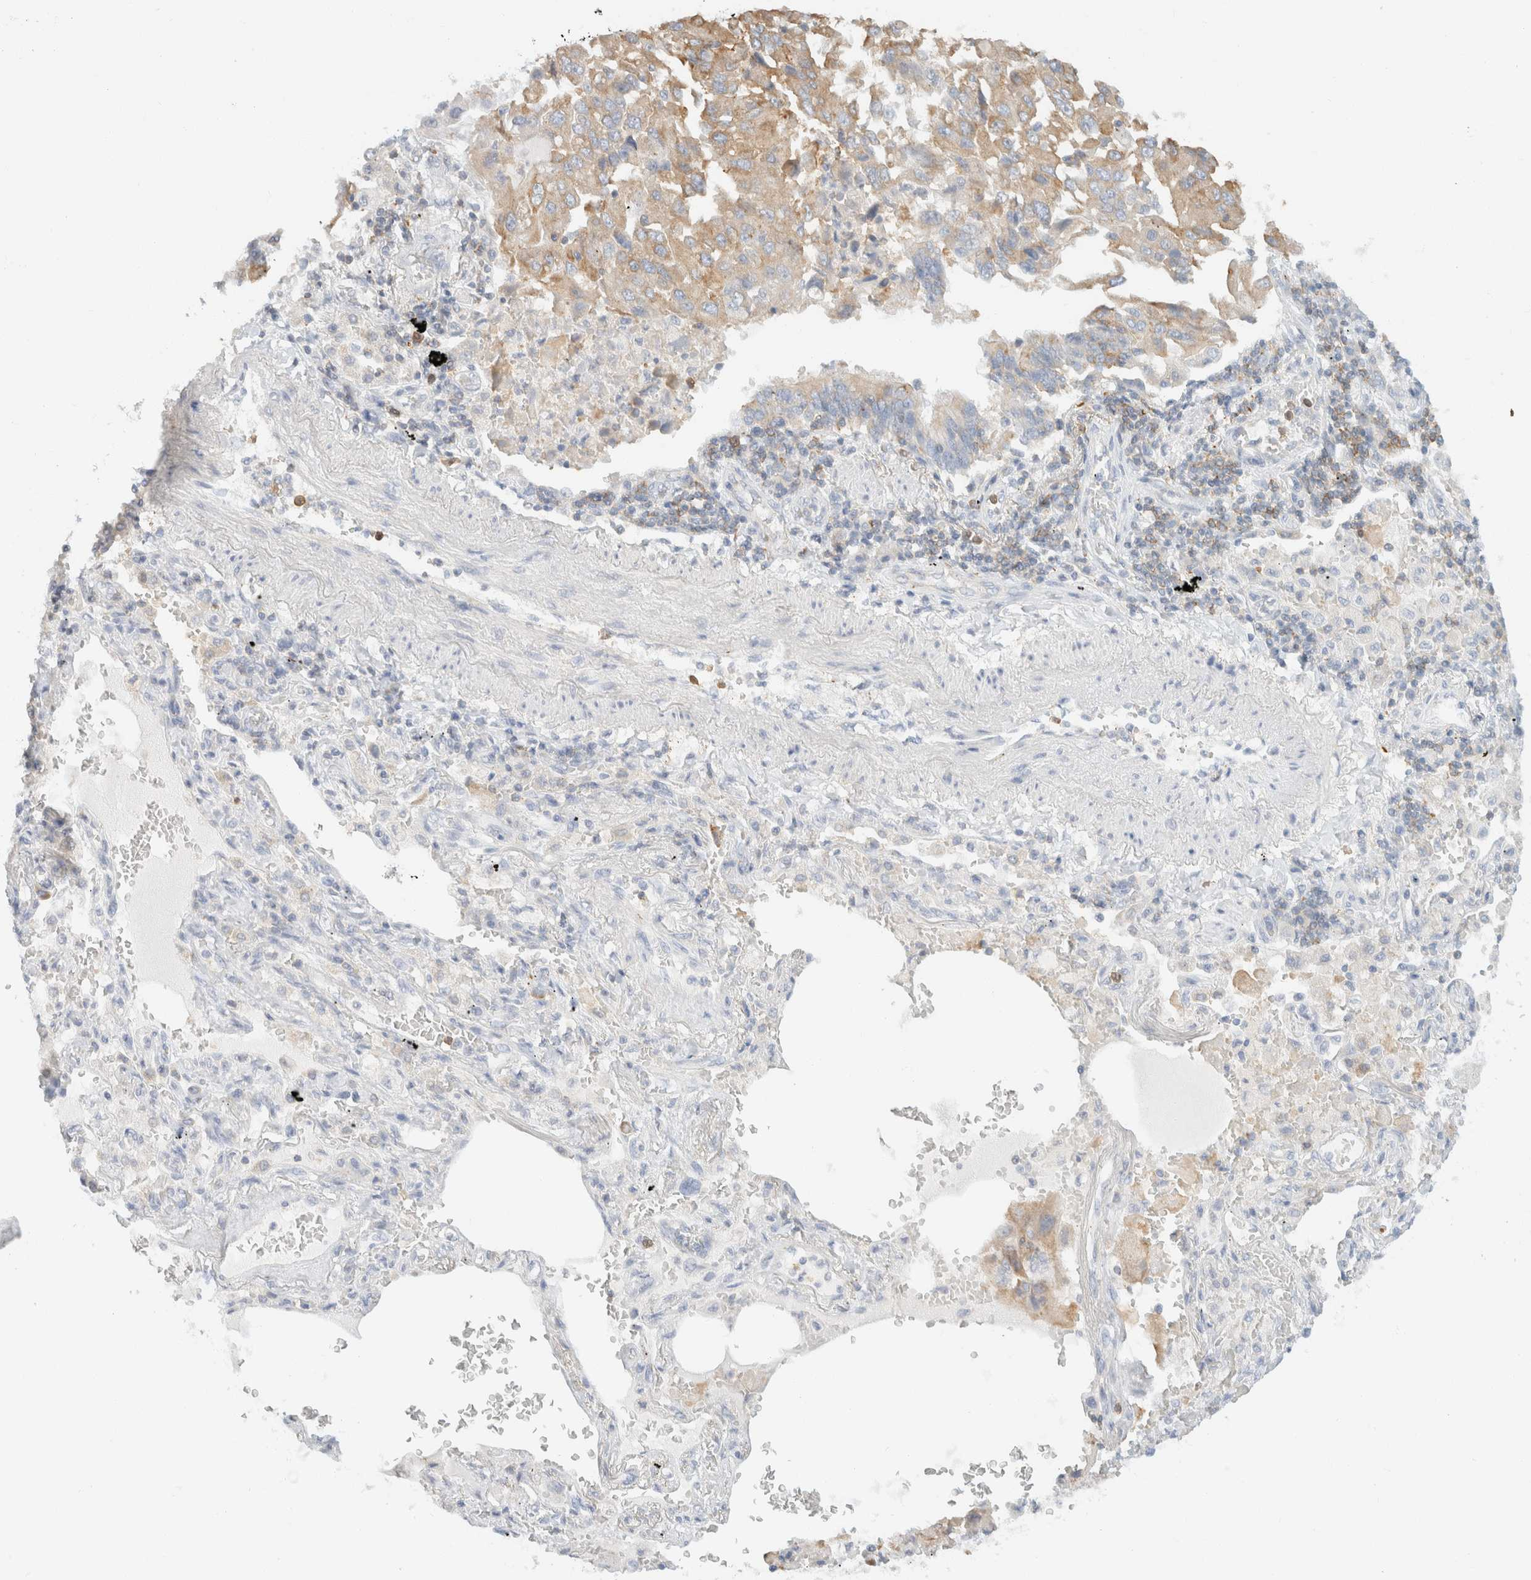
{"staining": {"intensity": "weak", "quantity": ">75%", "location": "cytoplasmic/membranous"}, "tissue": "lung cancer", "cell_type": "Tumor cells", "image_type": "cancer", "snomed": [{"axis": "morphology", "description": "Adenocarcinoma, NOS"}, {"axis": "topography", "description": "Lung"}], "caption": "Weak cytoplasmic/membranous expression for a protein is appreciated in about >75% of tumor cells of adenocarcinoma (lung) using IHC.", "gene": "SH3GLB2", "patient": {"sex": "female", "age": 65}}